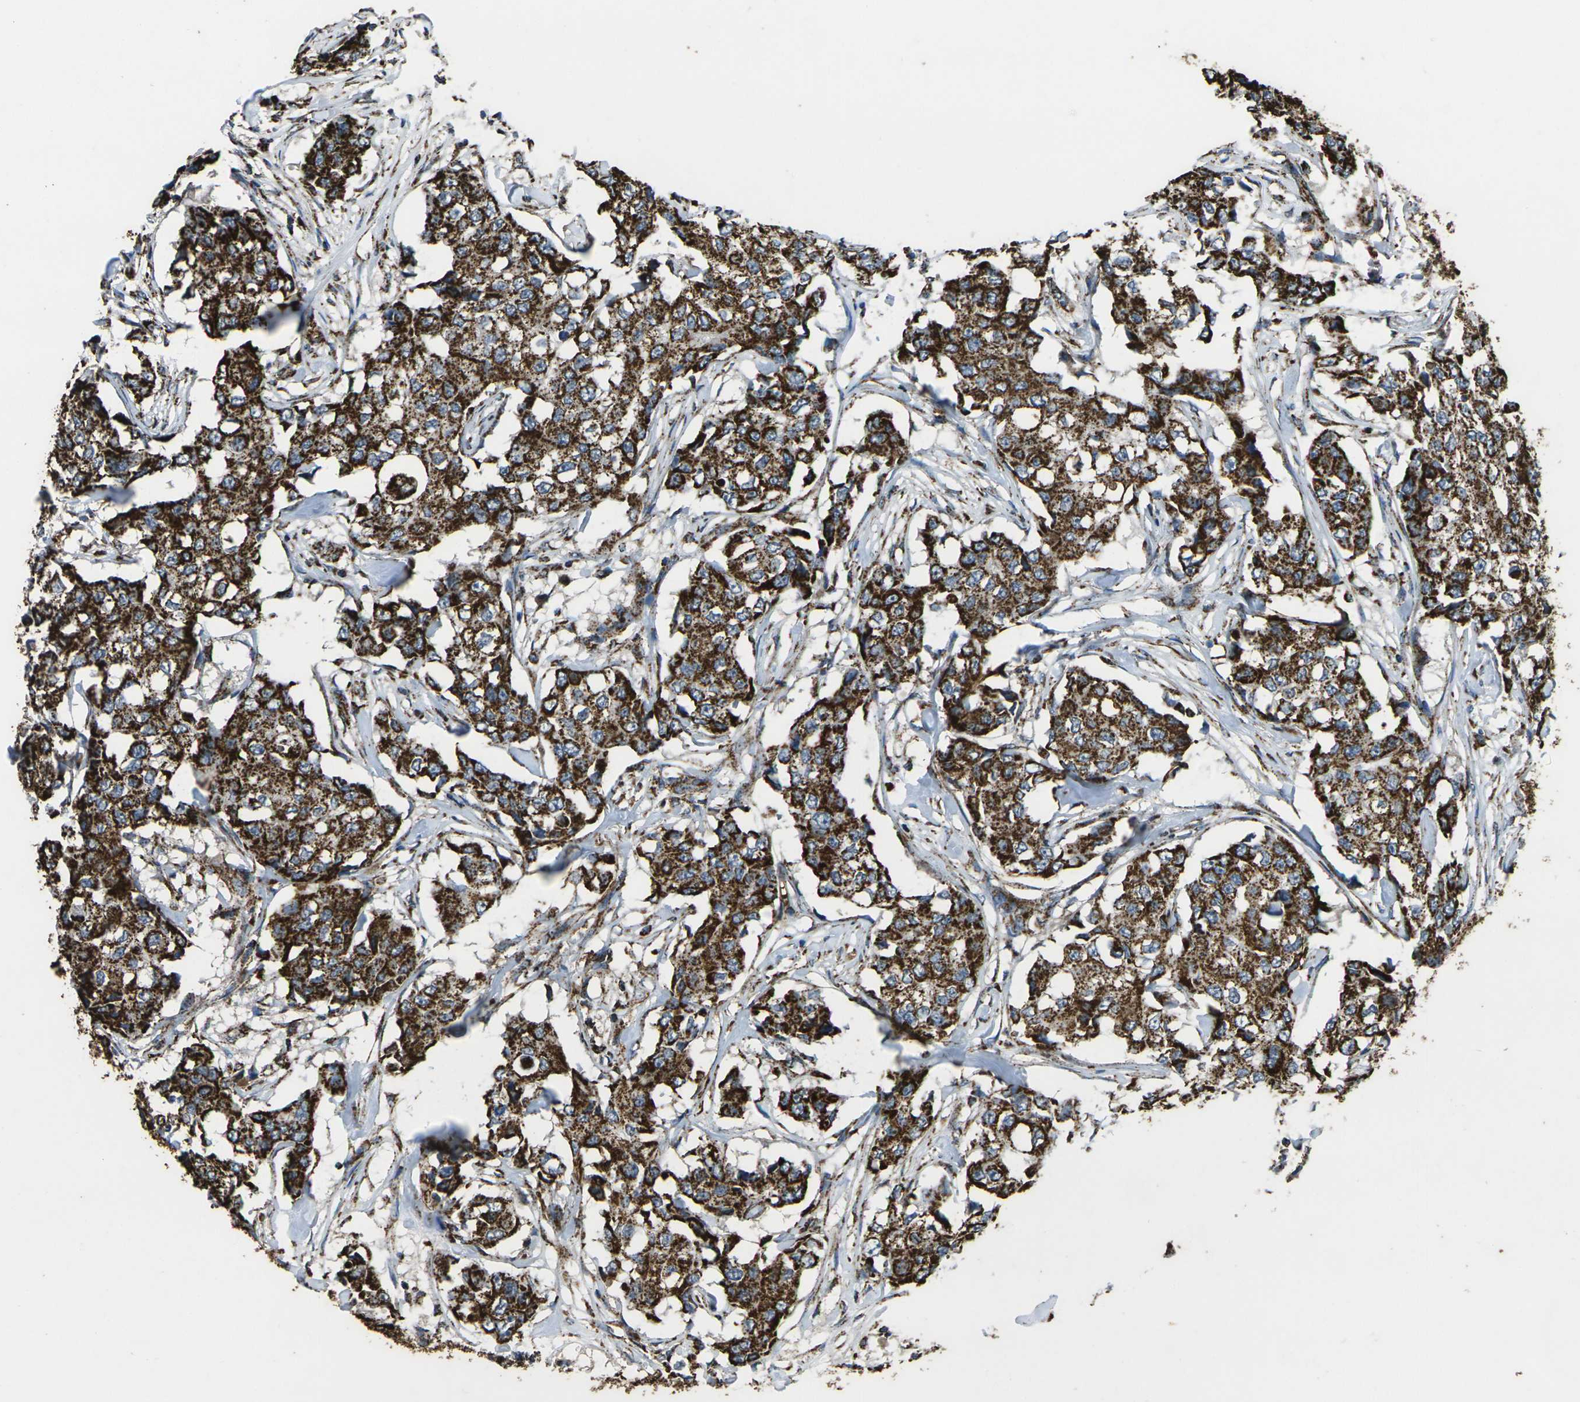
{"staining": {"intensity": "strong", "quantity": ">75%", "location": "cytoplasmic/membranous"}, "tissue": "breast cancer", "cell_type": "Tumor cells", "image_type": "cancer", "snomed": [{"axis": "morphology", "description": "Duct carcinoma"}, {"axis": "topography", "description": "Breast"}], "caption": "Immunohistochemistry (IHC) (DAB (3,3'-diaminobenzidine)) staining of human breast cancer (intraductal carcinoma) exhibits strong cytoplasmic/membranous protein positivity in about >75% of tumor cells.", "gene": "KLHL5", "patient": {"sex": "female", "age": 27}}